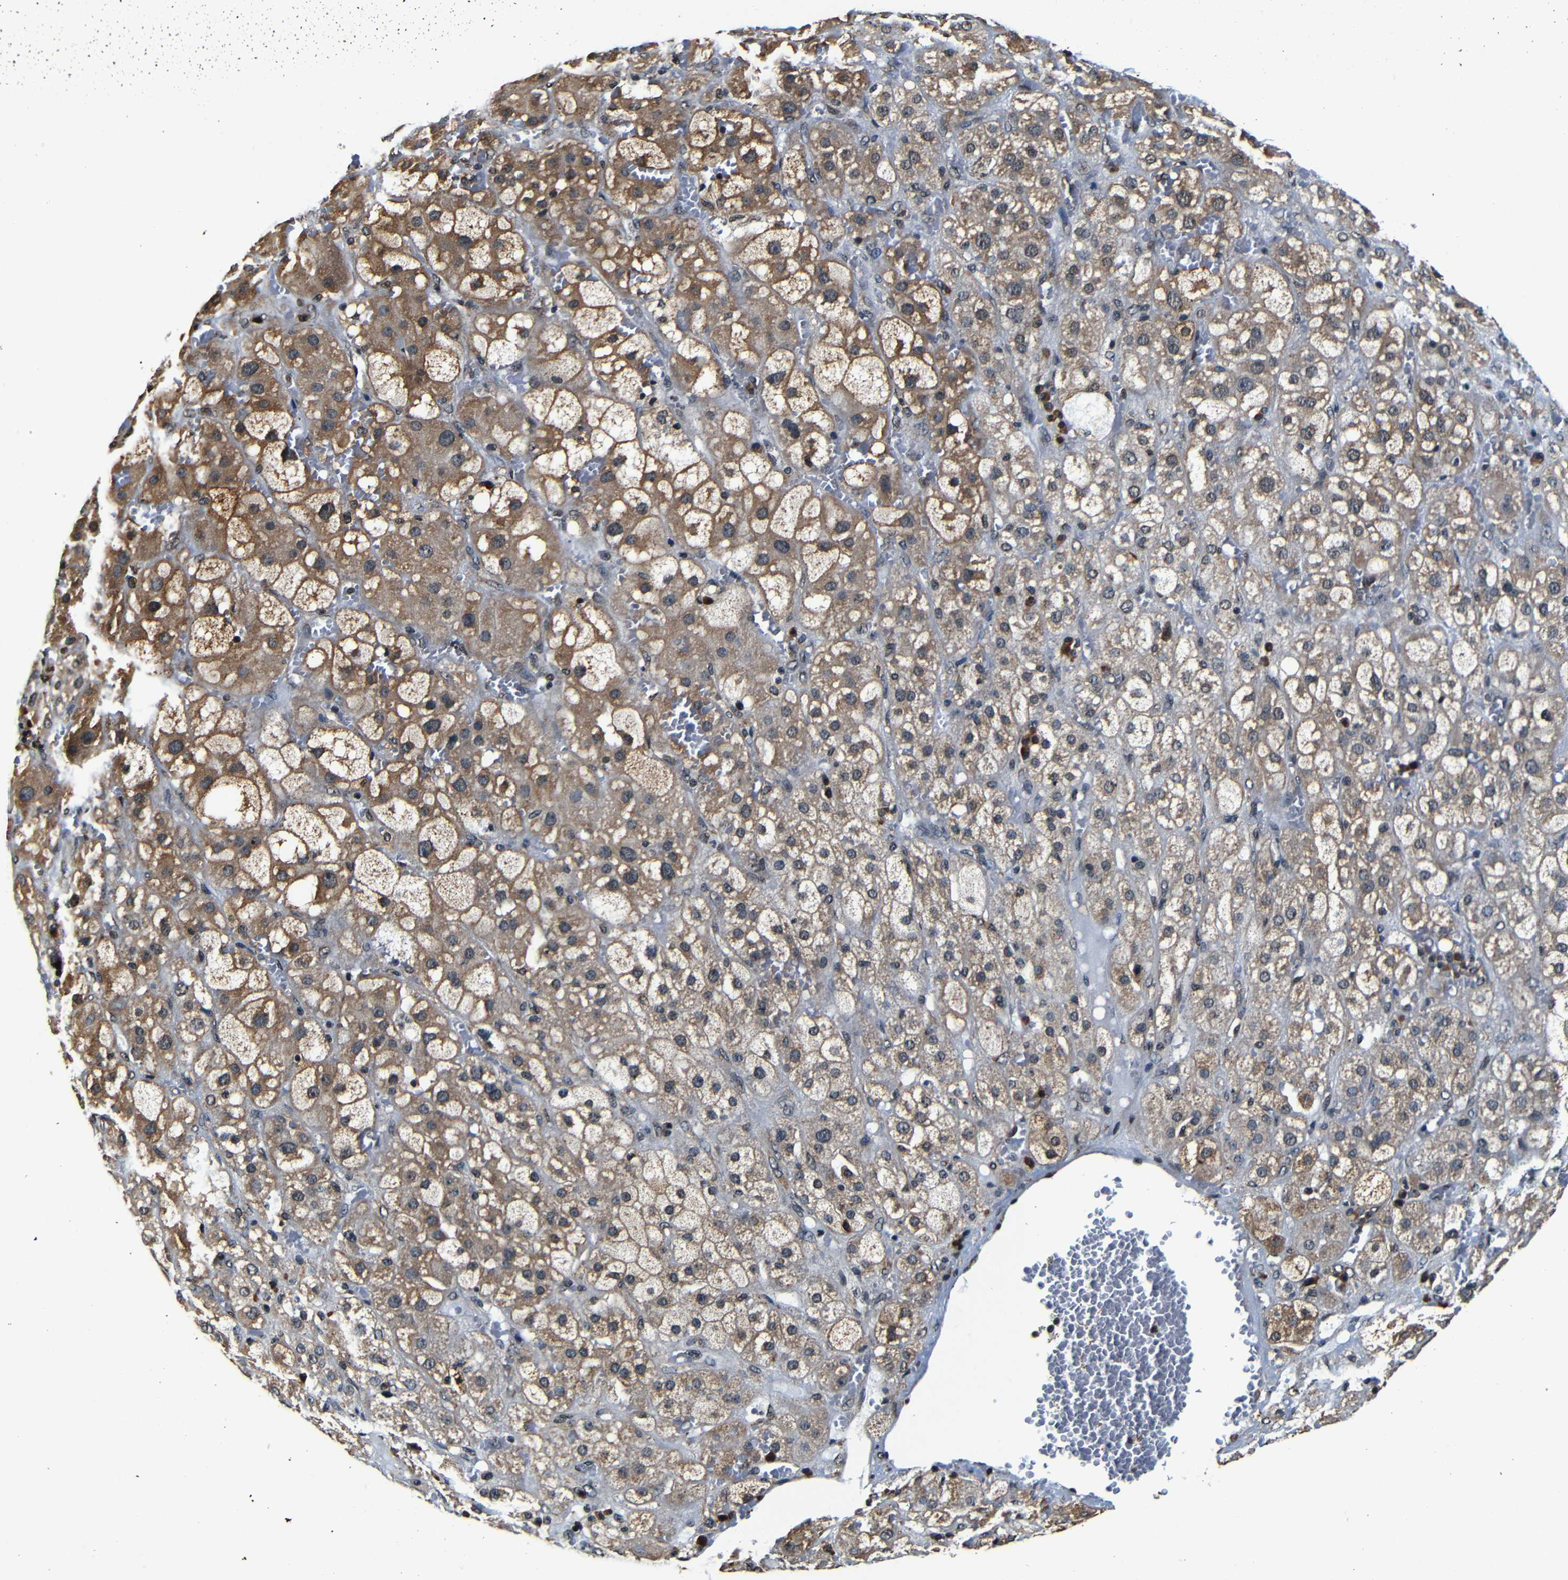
{"staining": {"intensity": "moderate", "quantity": ">75%", "location": "cytoplasmic/membranous,nuclear"}, "tissue": "adrenal gland", "cell_type": "Glandular cells", "image_type": "normal", "snomed": [{"axis": "morphology", "description": "Normal tissue, NOS"}, {"axis": "topography", "description": "Adrenal gland"}], "caption": "Protein analysis of normal adrenal gland exhibits moderate cytoplasmic/membranous,nuclear staining in approximately >75% of glandular cells. The staining was performed using DAB, with brown indicating positive protein expression. Nuclei are stained blue with hematoxylin.", "gene": "NCBP3", "patient": {"sex": "female", "age": 47}}